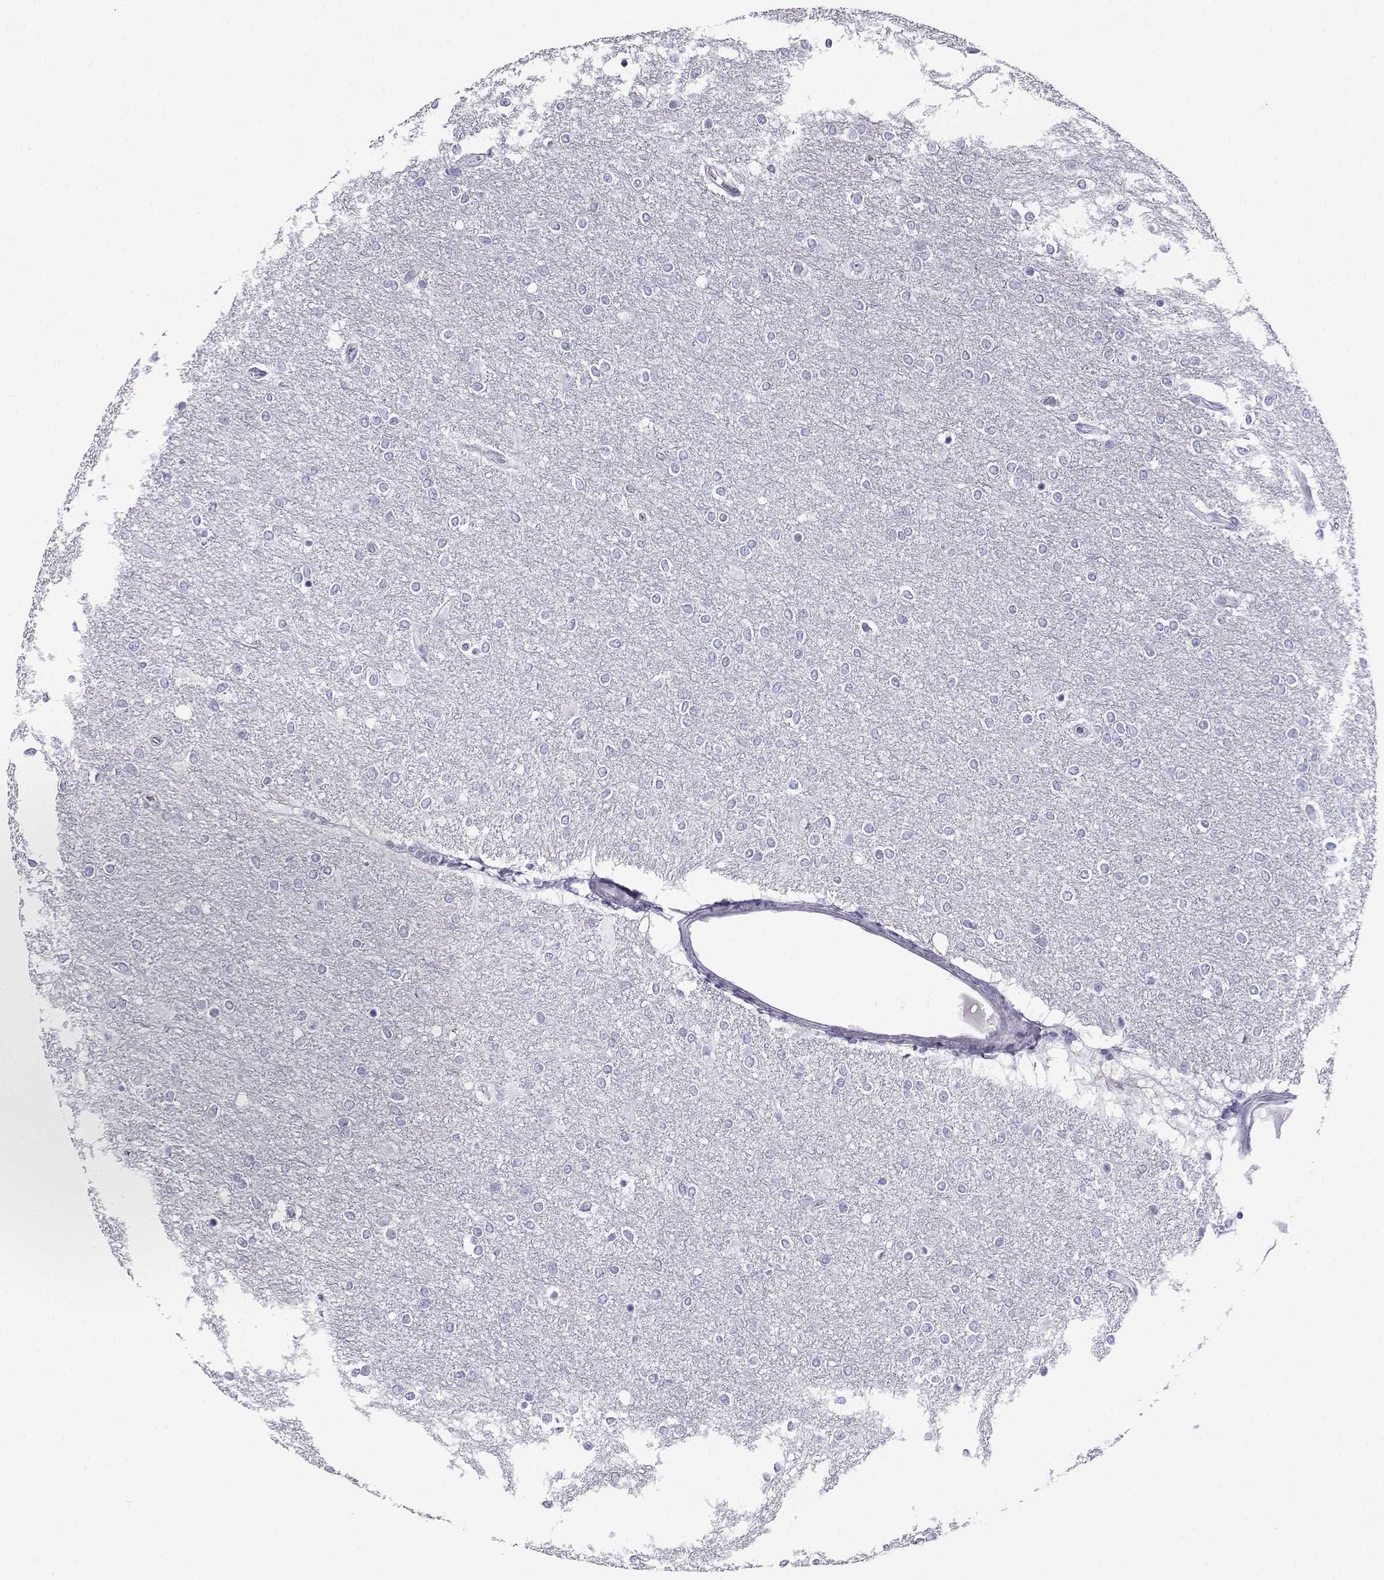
{"staining": {"intensity": "negative", "quantity": "none", "location": "none"}, "tissue": "glioma", "cell_type": "Tumor cells", "image_type": "cancer", "snomed": [{"axis": "morphology", "description": "Glioma, malignant, High grade"}, {"axis": "topography", "description": "Brain"}], "caption": "Malignant glioma (high-grade) was stained to show a protein in brown. There is no significant expression in tumor cells.", "gene": "RHOXF2", "patient": {"sex": "female", "age": 61}}